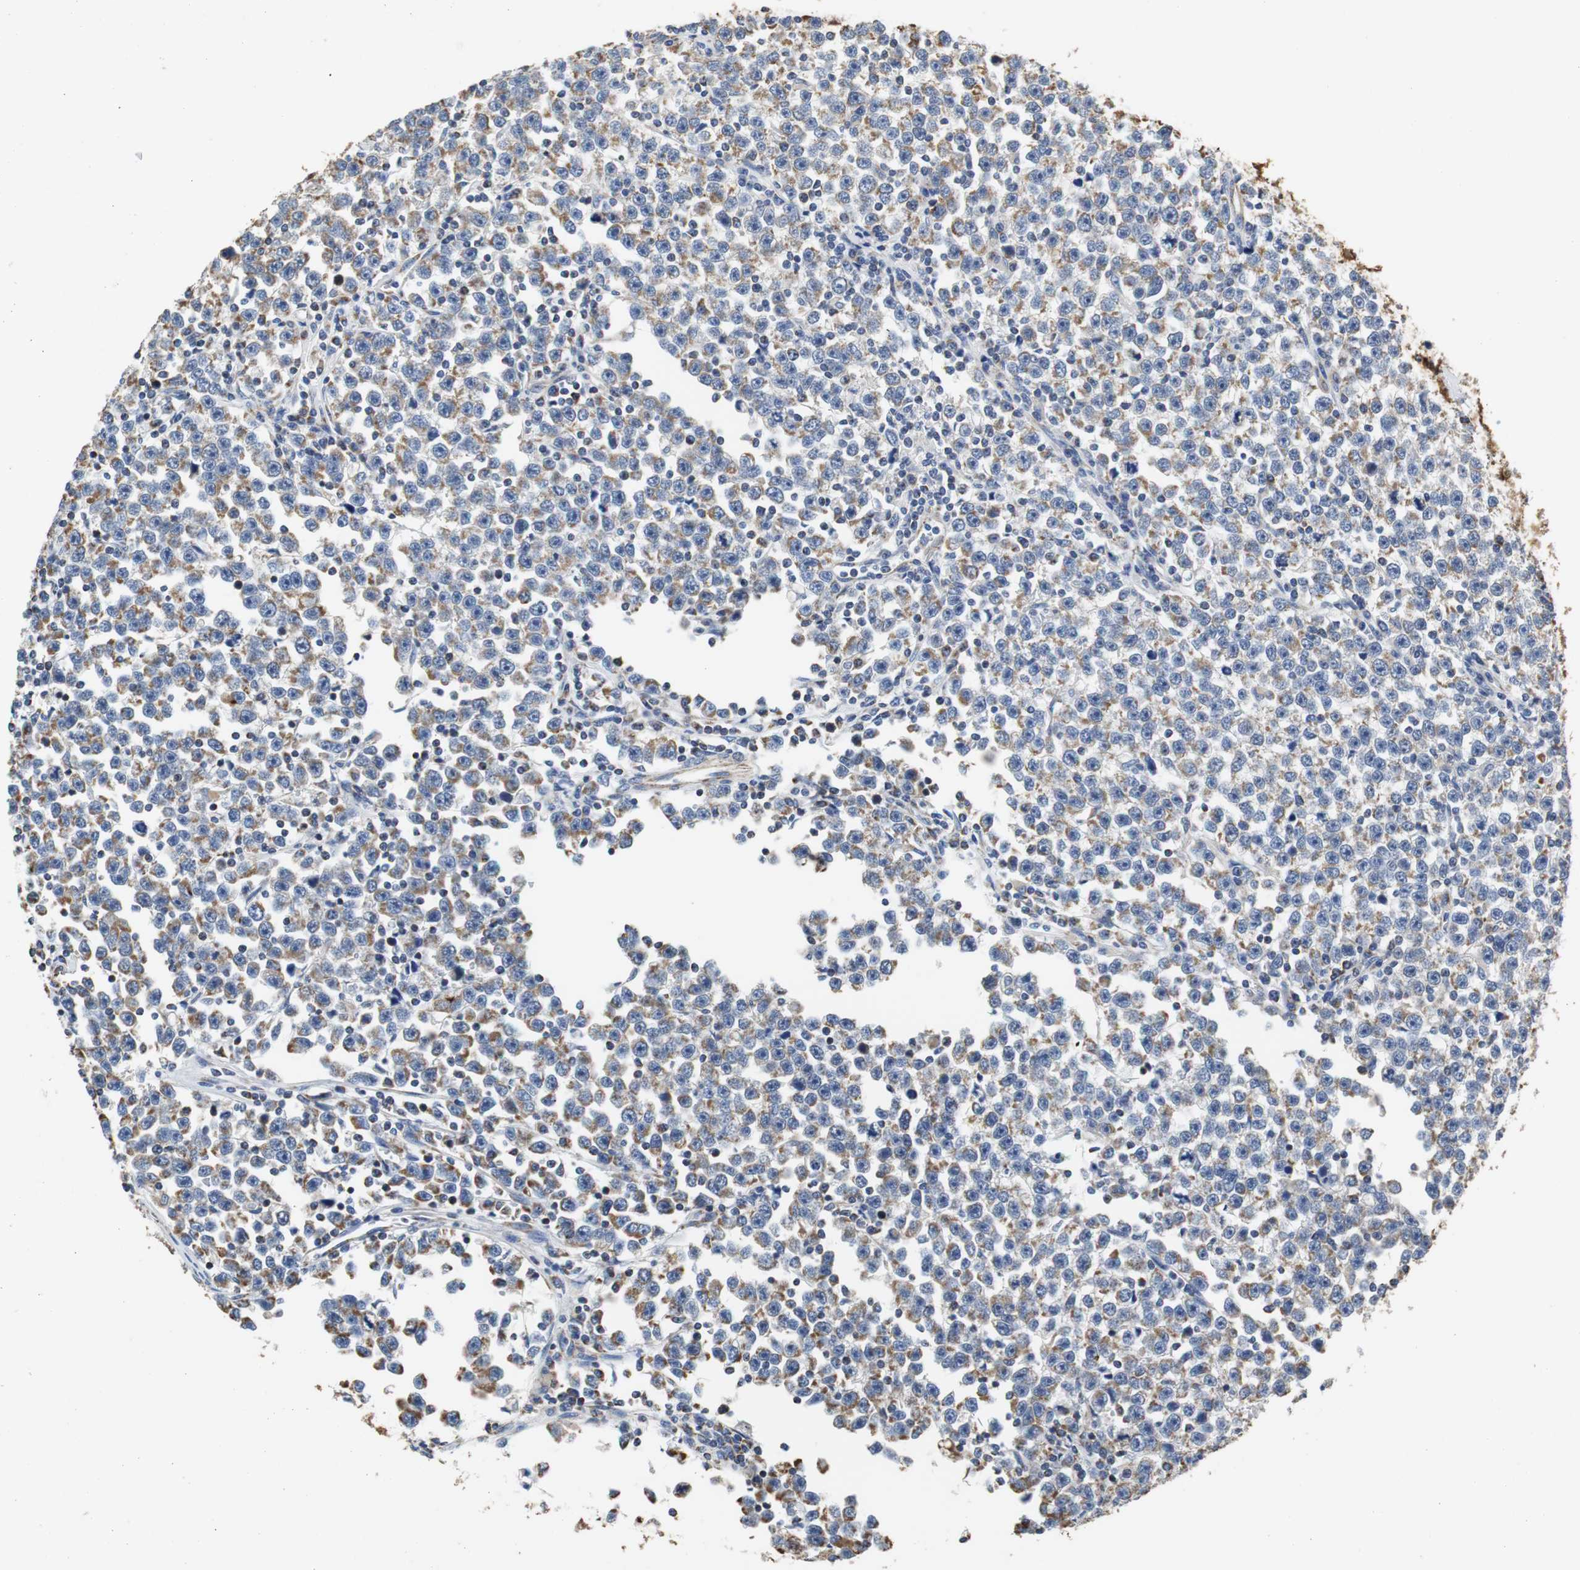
{"staining": {"intensity": "moderate", "quantity": "25%-75%", "location": "cytoplasmic/membranous"}, "tissue": "testis cancer", "cell_type": "Tumor cells", "image_type": "cancer", "snomed": [{"axis": "morphology", "description": "Seminoma, NOS"}, {"axis": "topography", "description": "Testis"}], "caption": "This is an image of IHC staining of seminoma (testis), which shows moderate expression in the cytoplasmic/membranous of tumor cells.", "gene": "PCK1", "patient": {"sex": "male", "age": 43}}